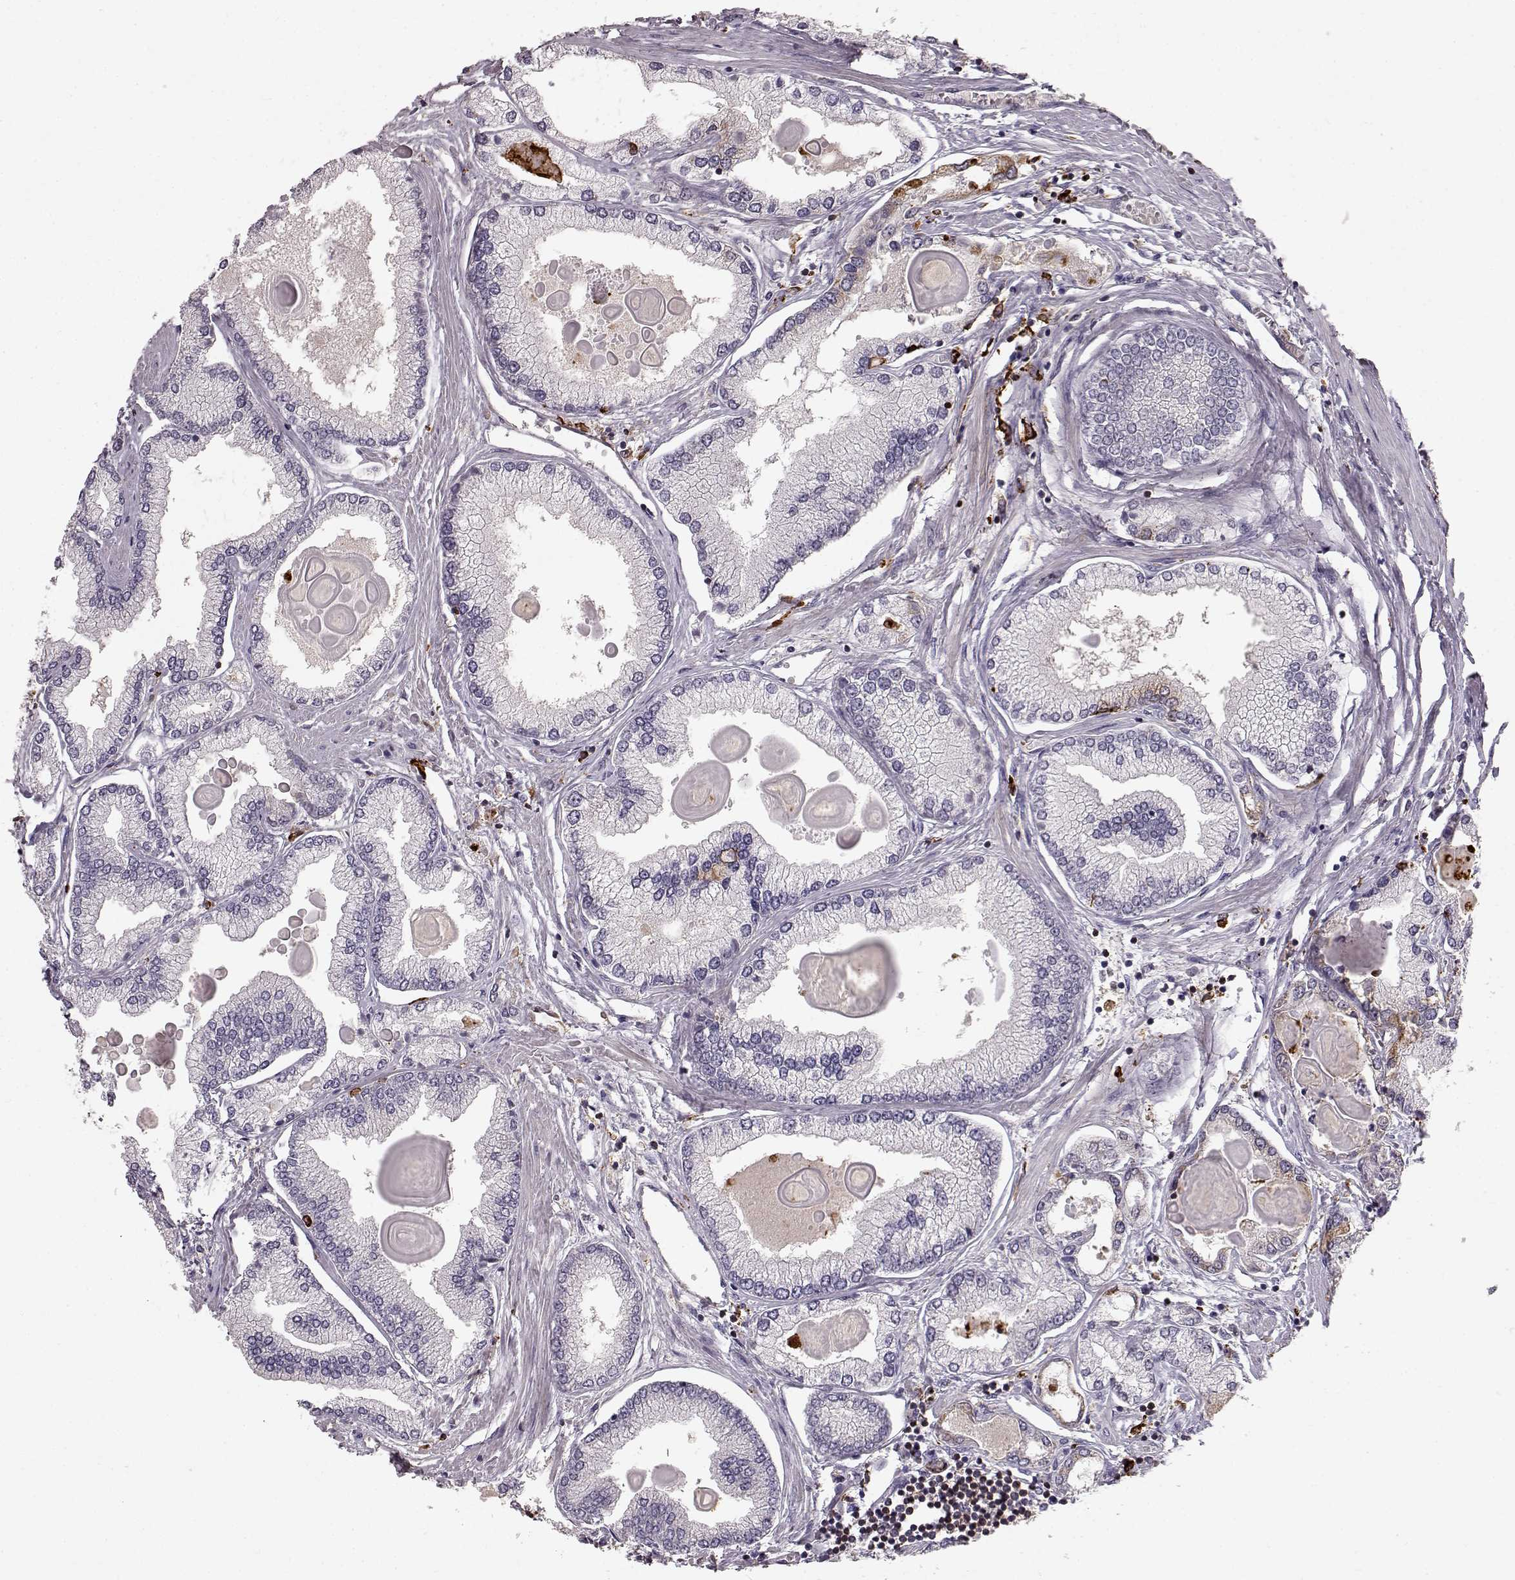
{"staining": {"intensity": "negative", "quantity": "none", "location": "none"}, "tissue": "prostate cancer", "cell_type": "Tumor cells", "image_type": "cancer", "snomed": [{"axis": "morphology", "description": "Adenocarcinoma, High grade"}, {"axis": "topography", "description": "Prostate"}], "caption": "Immunohistochemistry (IHC) of prostate adenocarcinoma (high-grade) shows no positivity in tumor cells.", "gene": "CCNF", "patient": {"sex": "male", "age": 68}}